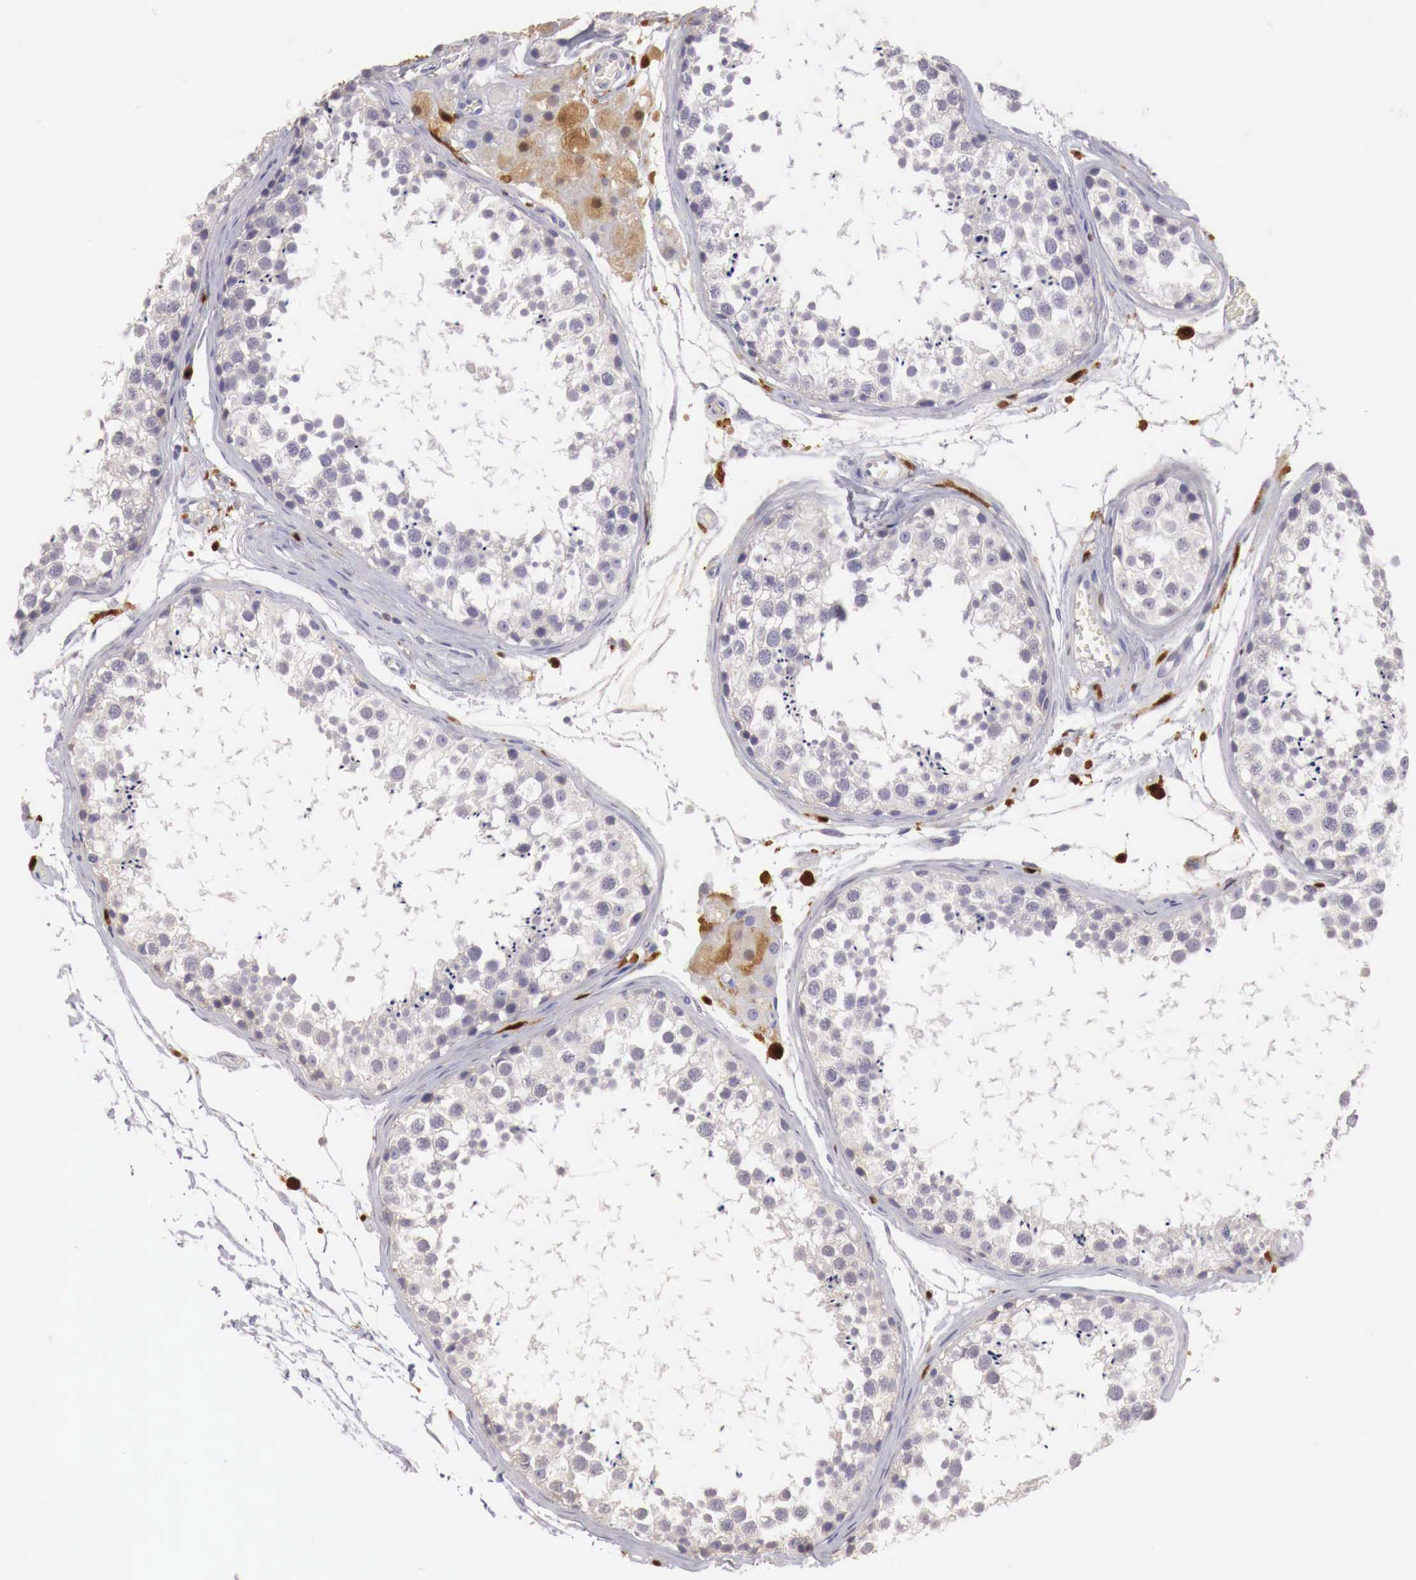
{"staining": {"intensity": "negative", "quantity": "none", "location": "none"}, "tissue": "testis", "cell_type": "Cells in seminiferous ducts", "image_type": "normal", "snomed": [{"axis": "morphology", "description": "Normal tissue, NOS"}, {"axis": "topography", "description": "Testis"}], "caption": "Immunohistochemistry micrograph of normal human testis stained for a protein (brown), which displays no staining in cells in seminiferous ducts.", "gene": "RENBP", "patient": {"sex": "male", "age": 57}}